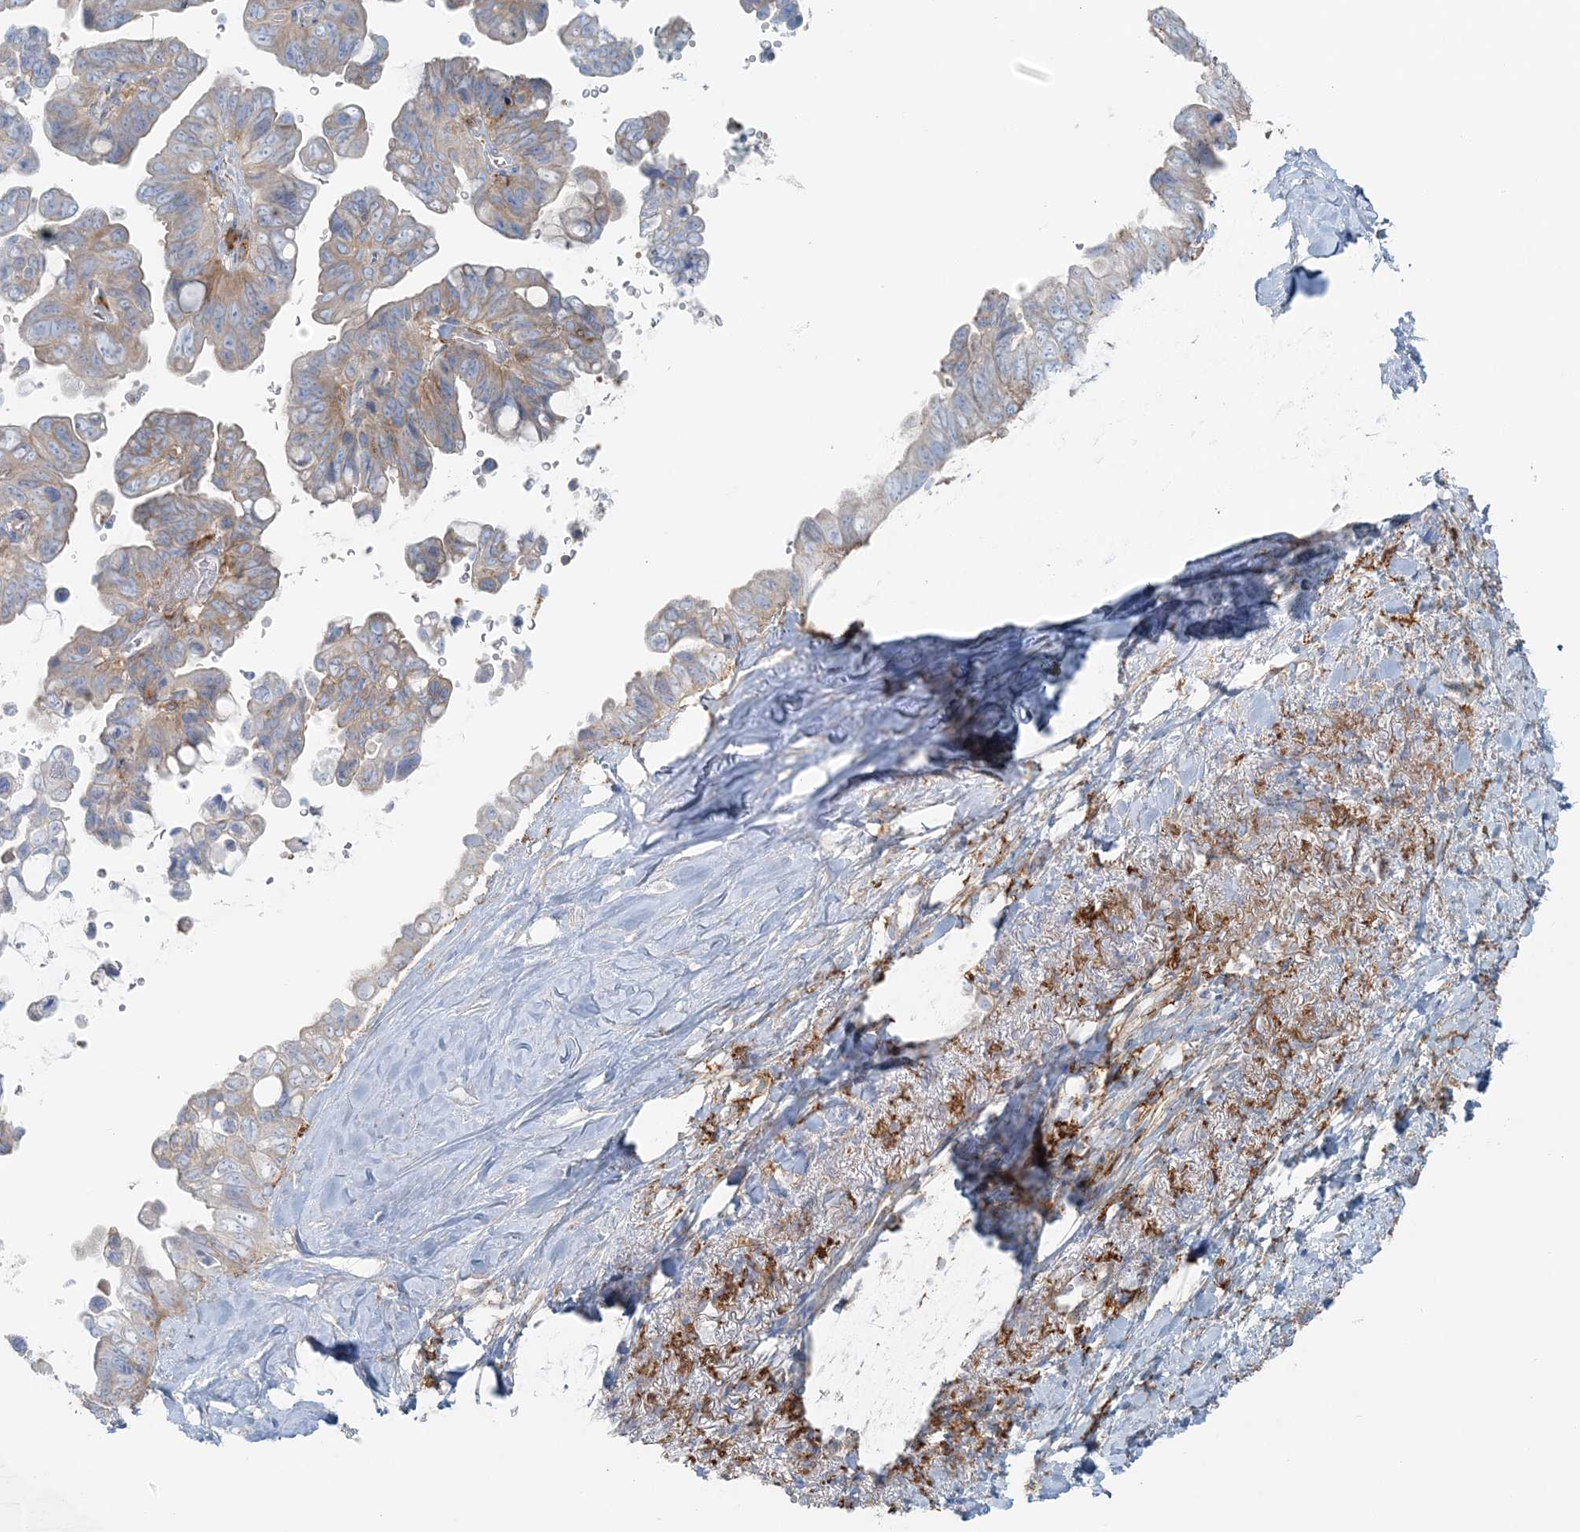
{"staining": {"intensity": "moderate", "quantity": "<25%", "location": "cytoplasmic/membranous"}, "tissue": "pancreatic cancer", "cell_type": "Tumor cells", "image_type": "cancer", "snomed": [{"axis": "morphology", "description": "Adenocarcinoma, NOS"}, {"axis": "topography", "description": "Pancreas"}], "caption": "Brown immunohistochemical staining in adenocarcinoma (pancreatic) demonstrates moderate cytoplasmic/membranous positivity in about <25% of tumor cells.", "gene": "SNX2", "patient": {"sex": "female", "age": 72}}